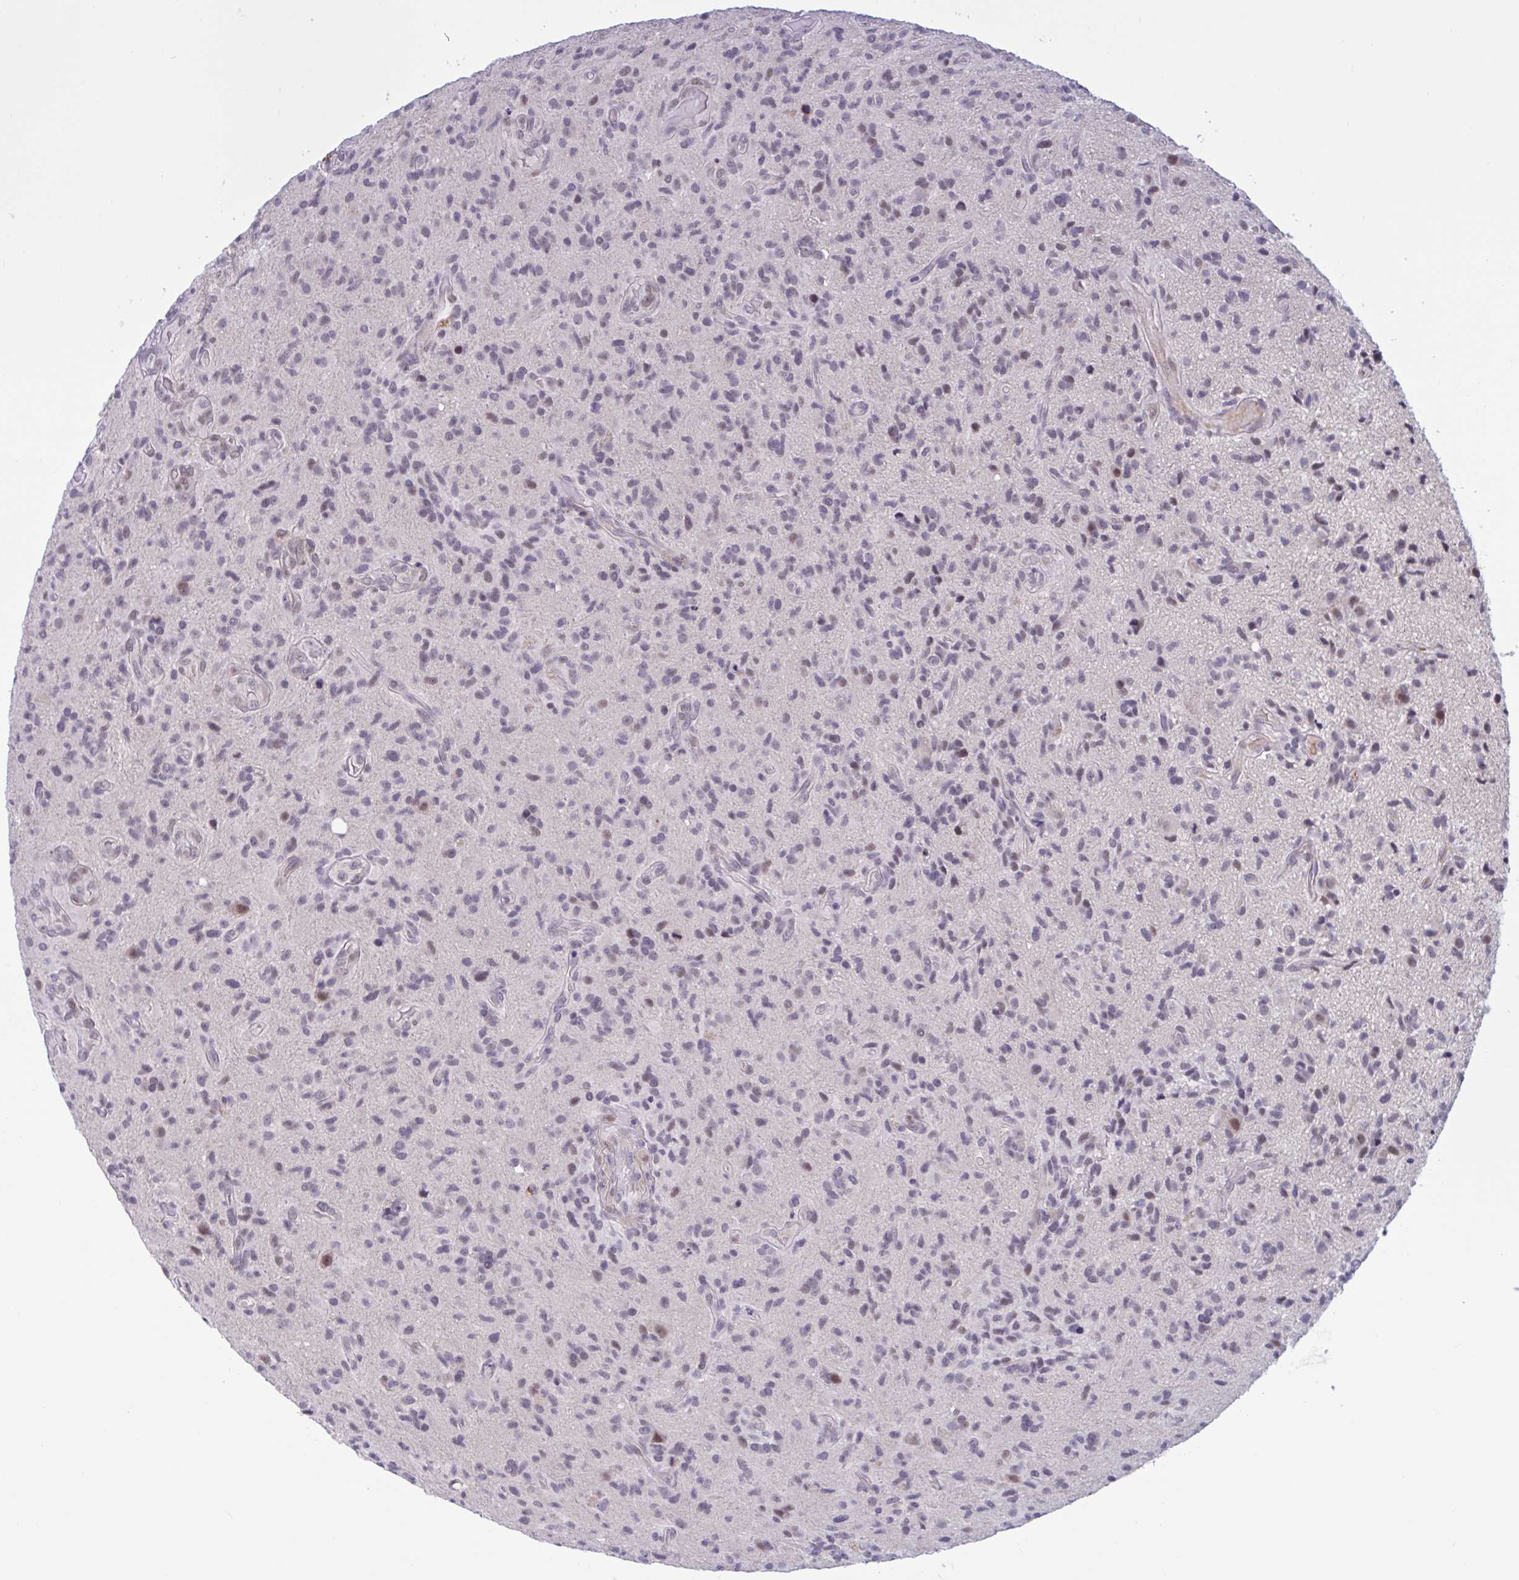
{"staining": {"intensity": "weak", "quantity": "<25%", "location": "nuclear"}, "tissue": "glioma", "cell_type": "Tumor cells", "image_type": "cancer", "snomed": [{"axis": "morphology", "description": "Glioma, malignant, High grade"}, {"axis": "topography", "description": "Brain"}], "caption": "DAB immunohistochemical staining of human glioma exhibits no significant staining in tumor cells.", "gene": "CNGB3", "patient": {"sex": "male", "age": 55}}